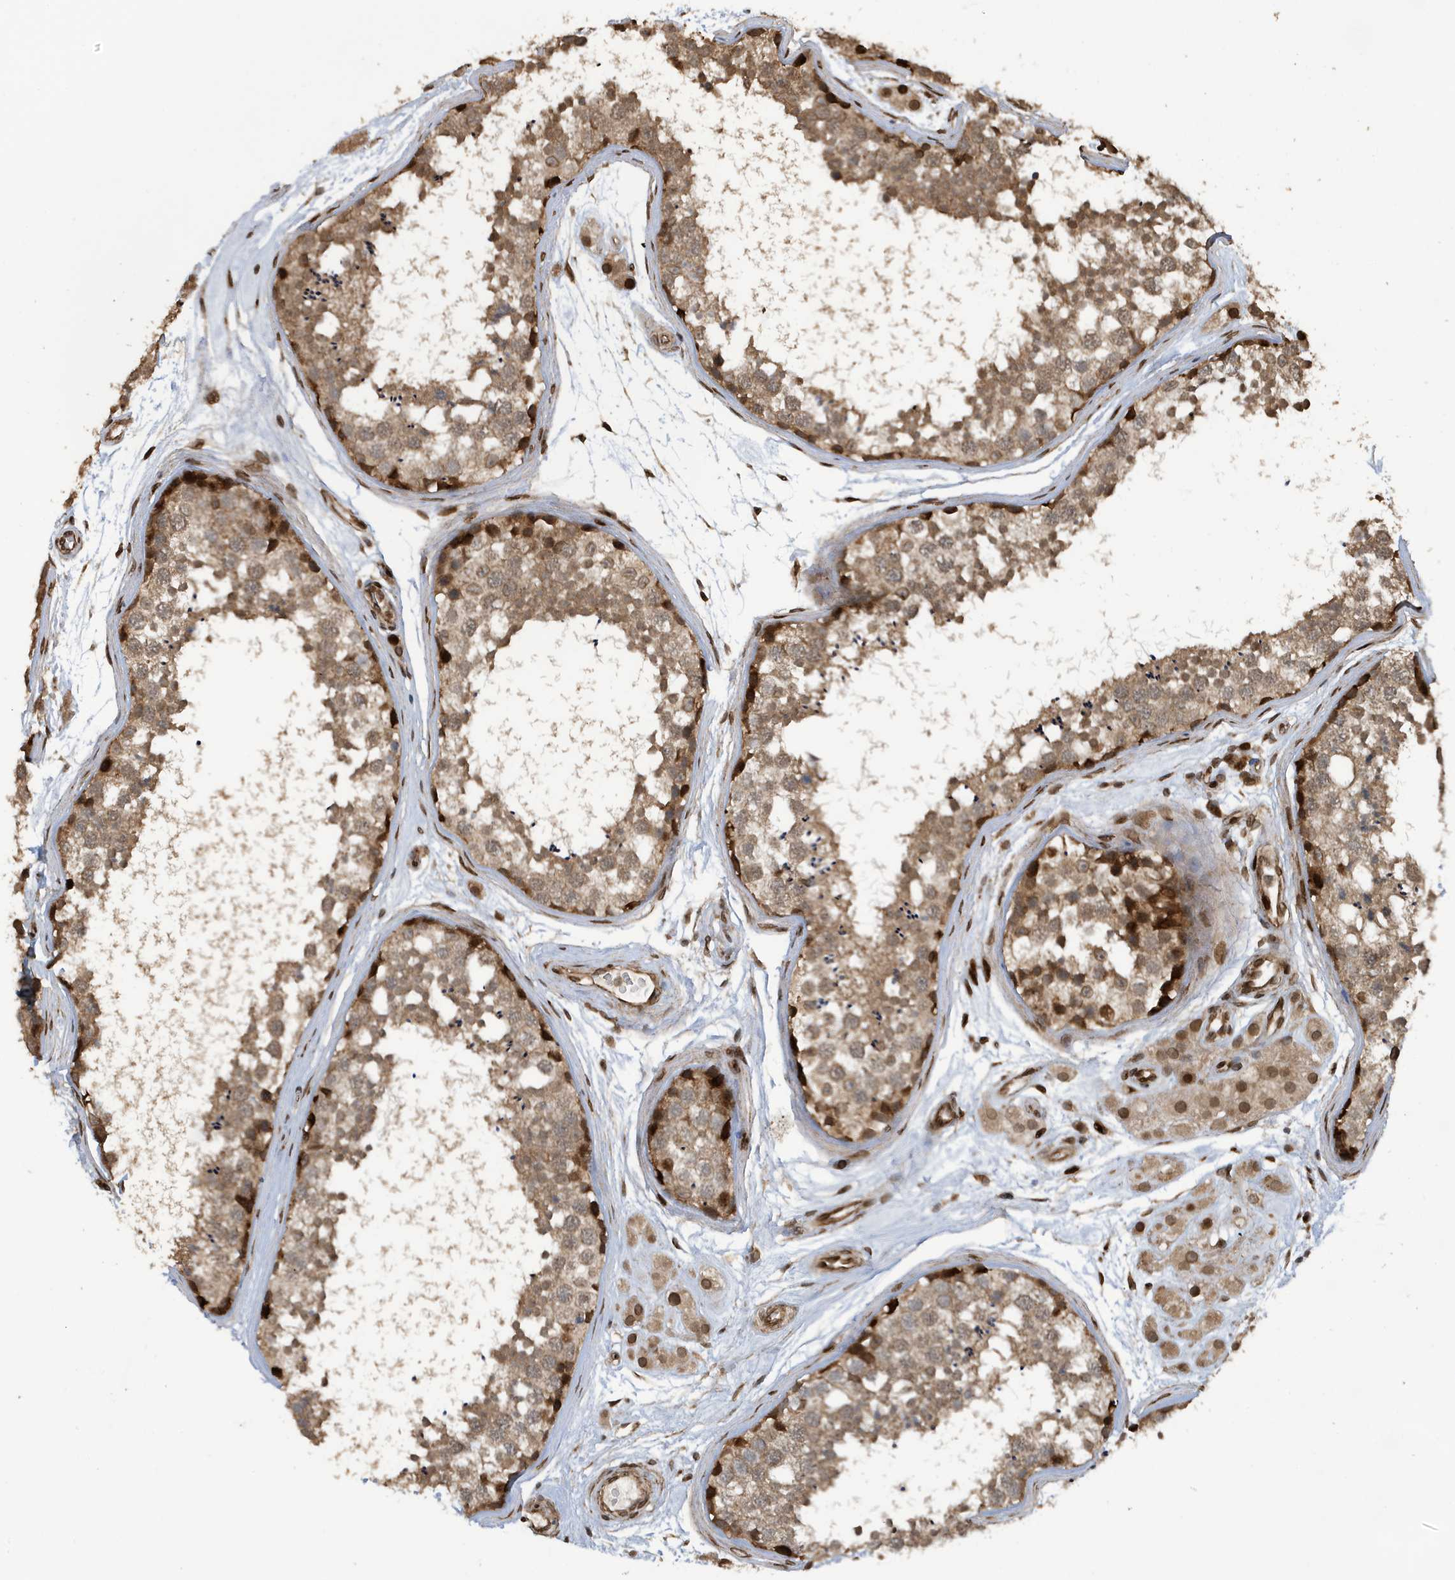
{"staining": {"intensity": "moderate", "quantity": ">75%", "location": "cytoplasmic/membranous,nuclear"}, "tissue": "testis", "cell_type": "Cells in seminiferous ducts", "image_type": "normal", "snomed": [{"axis": "morphology", "description": "Normal tissue, NOS"}, {"axis": "topography", "description": "Testis"}], "caption": "An immunohistochemistry histopathology image of unremarkable tissue is shown. Protein staining in brown labels moderate cytoplasmic/membranous,nuclear positivity in testis within cells in seminiferous ducts. Using DAB (3,3'-diaminobenzidine) (brown) and hematoxylin (blue) stains, captured at high magnification using brightfield microscopy.", "gene": "DUSP18", "patient": {"sex": "male", "age": 56}}